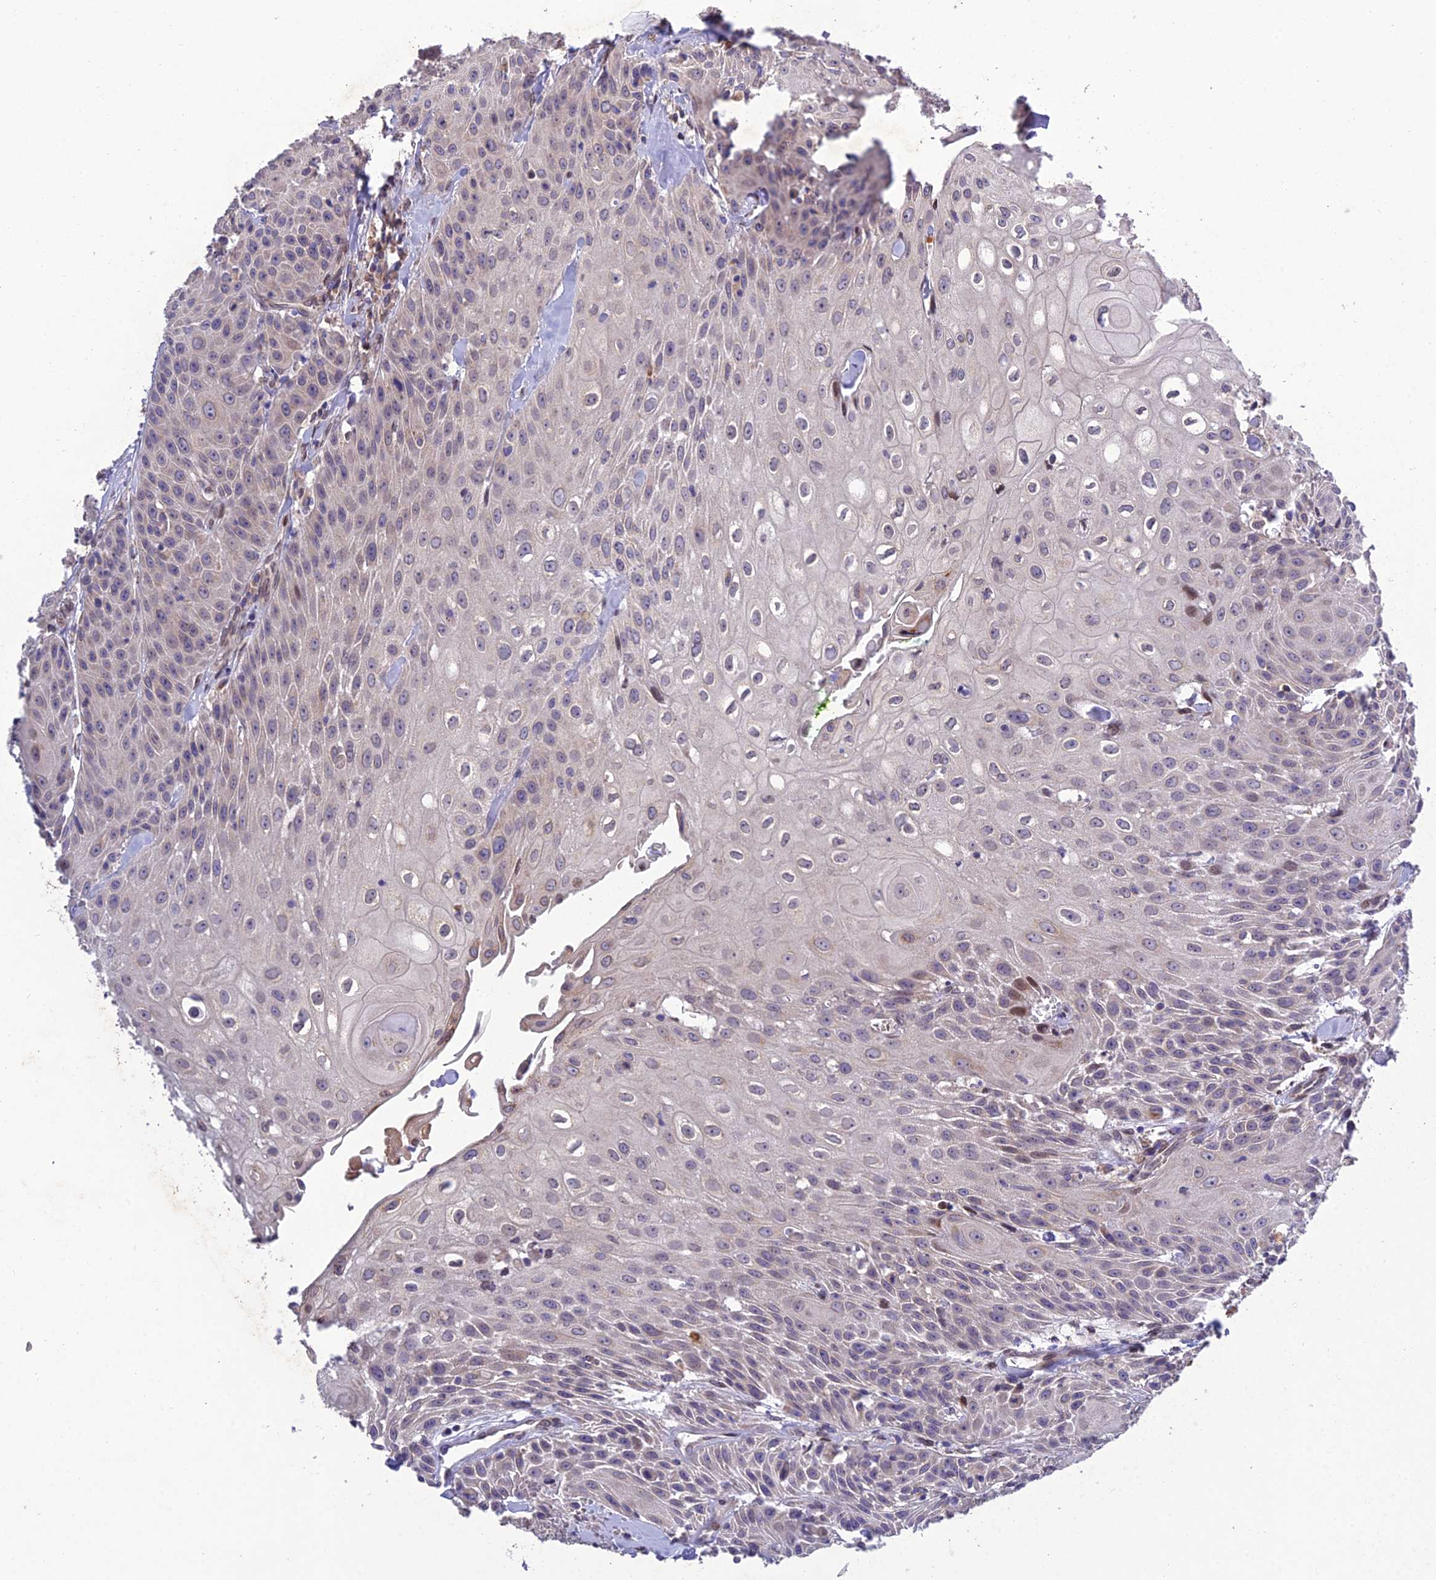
{"staining": {"intensity": "negative", "quantity": "none", "location": "none"}, "tissue": "head and neck cancer", "cell_type": "Tumor cells", "image_type": "cancer", "snomed": [{"axis": "morphology", "description": "Squamous cell carcinoma, NOS"}, {"axis": "topography", "description": "Oral tissue"}, {"axis": "topography", "description": "Head-Neck"}], "caption": "Photomicrograph shows no protein positivity in tumor cells of head and neck cancer tissue. Nuclei are stained in blue.", "gene": "MGAT2", "patient": {"sex": "female", "age": 82}}